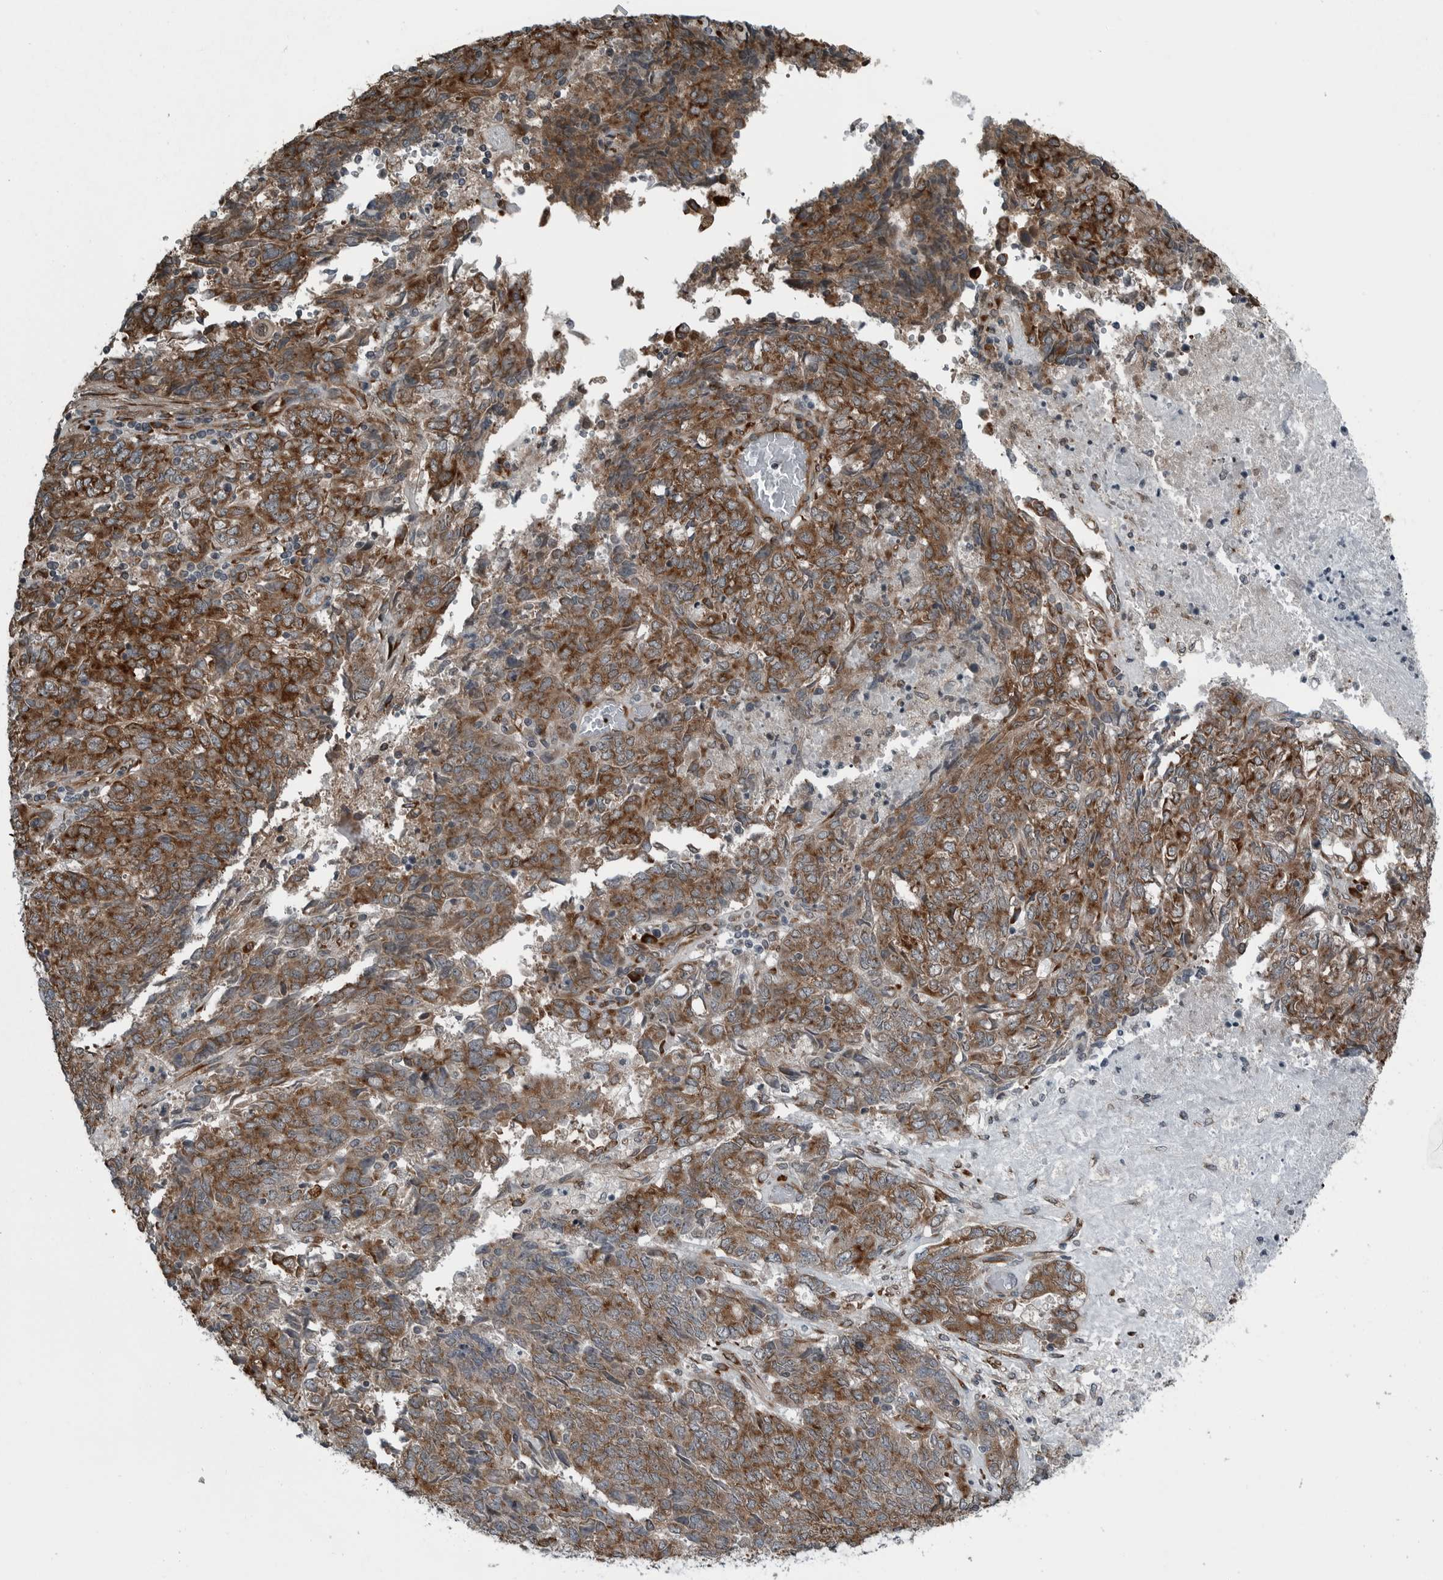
{"staining": {"intensity": "moderate", "quantity": ">75%", "location": "cytoplasmic/membranous"}, "tissue": "endometrial cancer", "cell_type": "Tumor cells", "image_type": "cancer", "snomed": [{"axis": "morphology", "description": "Adenocarcinoma, NOS"}, {"axis": "topography", "description": "Endometrium"}], "caption": "Immunohistochemistry (IHC) (DAB) staining of endometrial cancer (adenocarcinoma) demonstrates moderate cytoplasmic/membranous protein expression in approximately >75% of tumor cells.", "gene": "CEP85", "patient": {"sex": "female", "age": 80}}